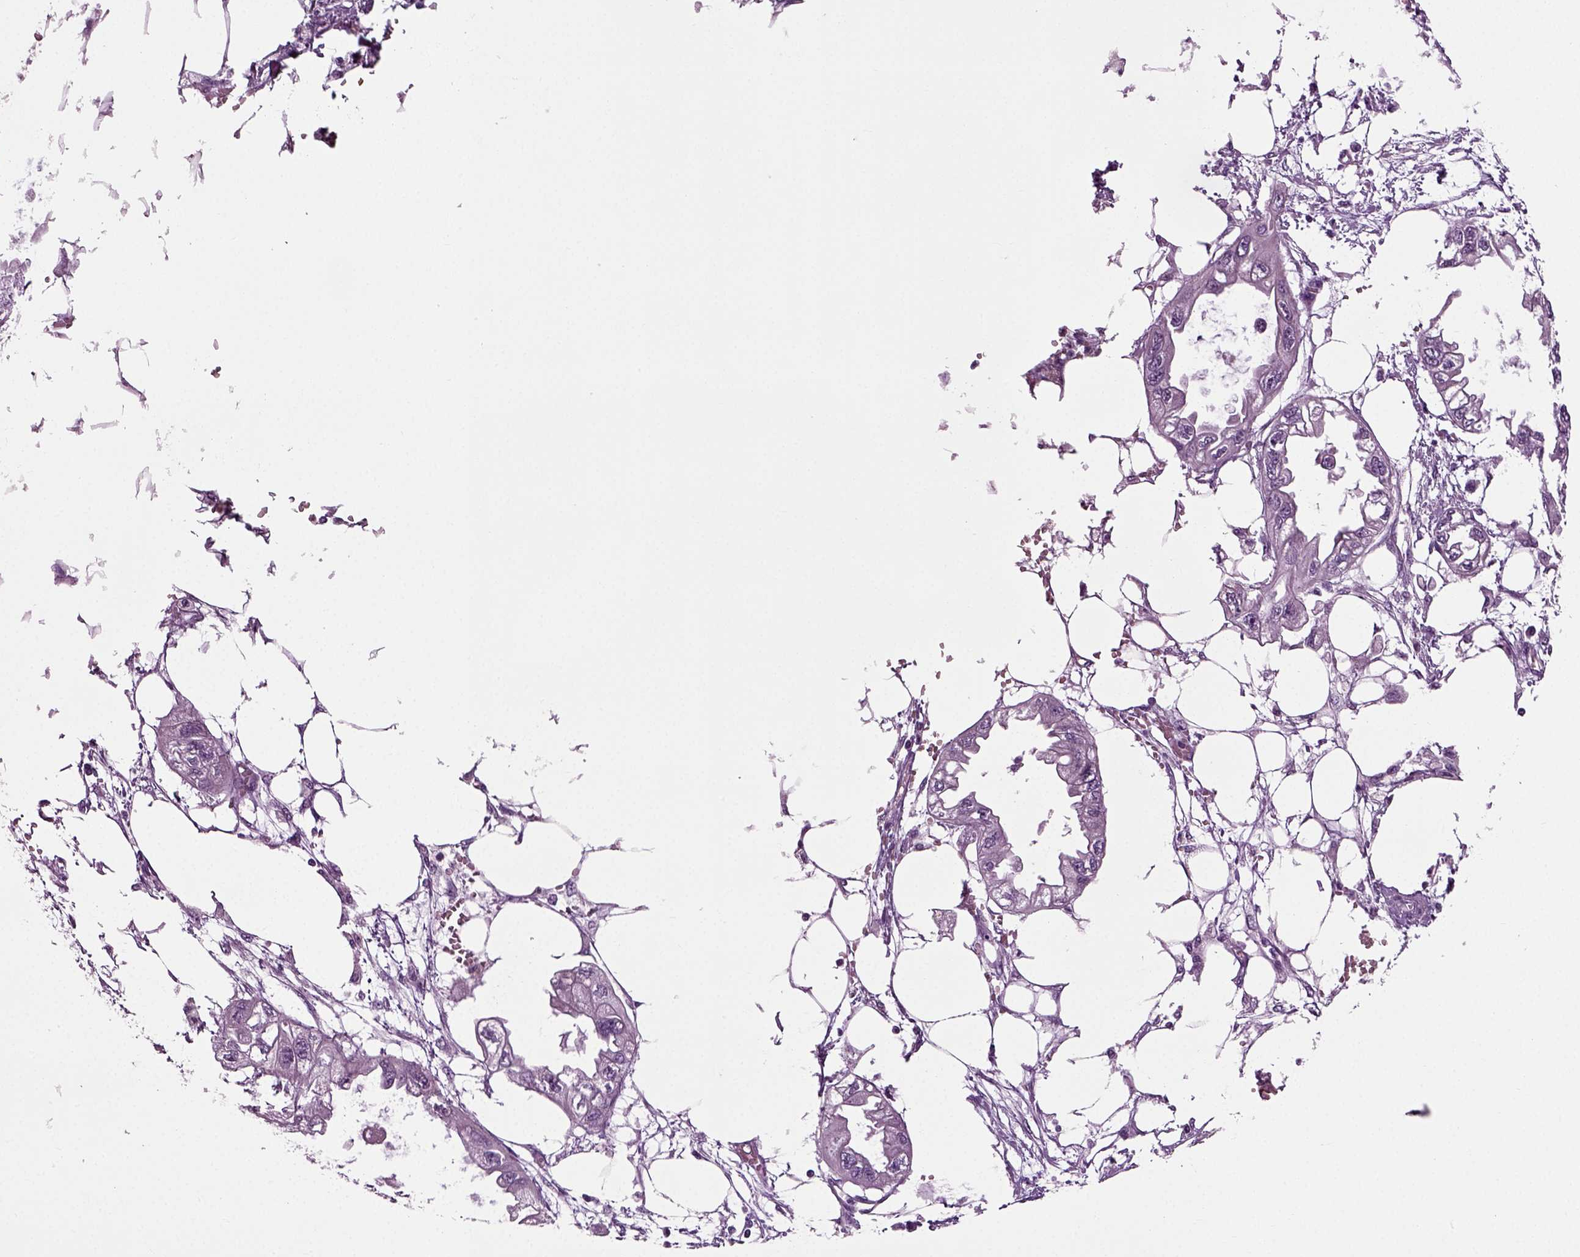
{"staining": {"intensity": "negative", "quantity": "none", "location": "none"}, "tissue": "endometrial cancer", "cell_type": "Tumor cells", "image_type": "cancer", "snomed": [{"axis": "morphology", "description": "Adenocarcinoma, NOS"}, {"axis": "morphology", "description": "Adenocarcinoma, metastatic, NOS"}, {"axis": "topography", "description": "Adipose tissue"}, {"axis": "topography", "description": "Endometrium"}], "caption": "This is an immunohistochemistry (IHC) image of endometrial cancer. There is no expression in tumor cells.", "gene": "SPATA17", "patient": {"sex": "female", "age": 67}}